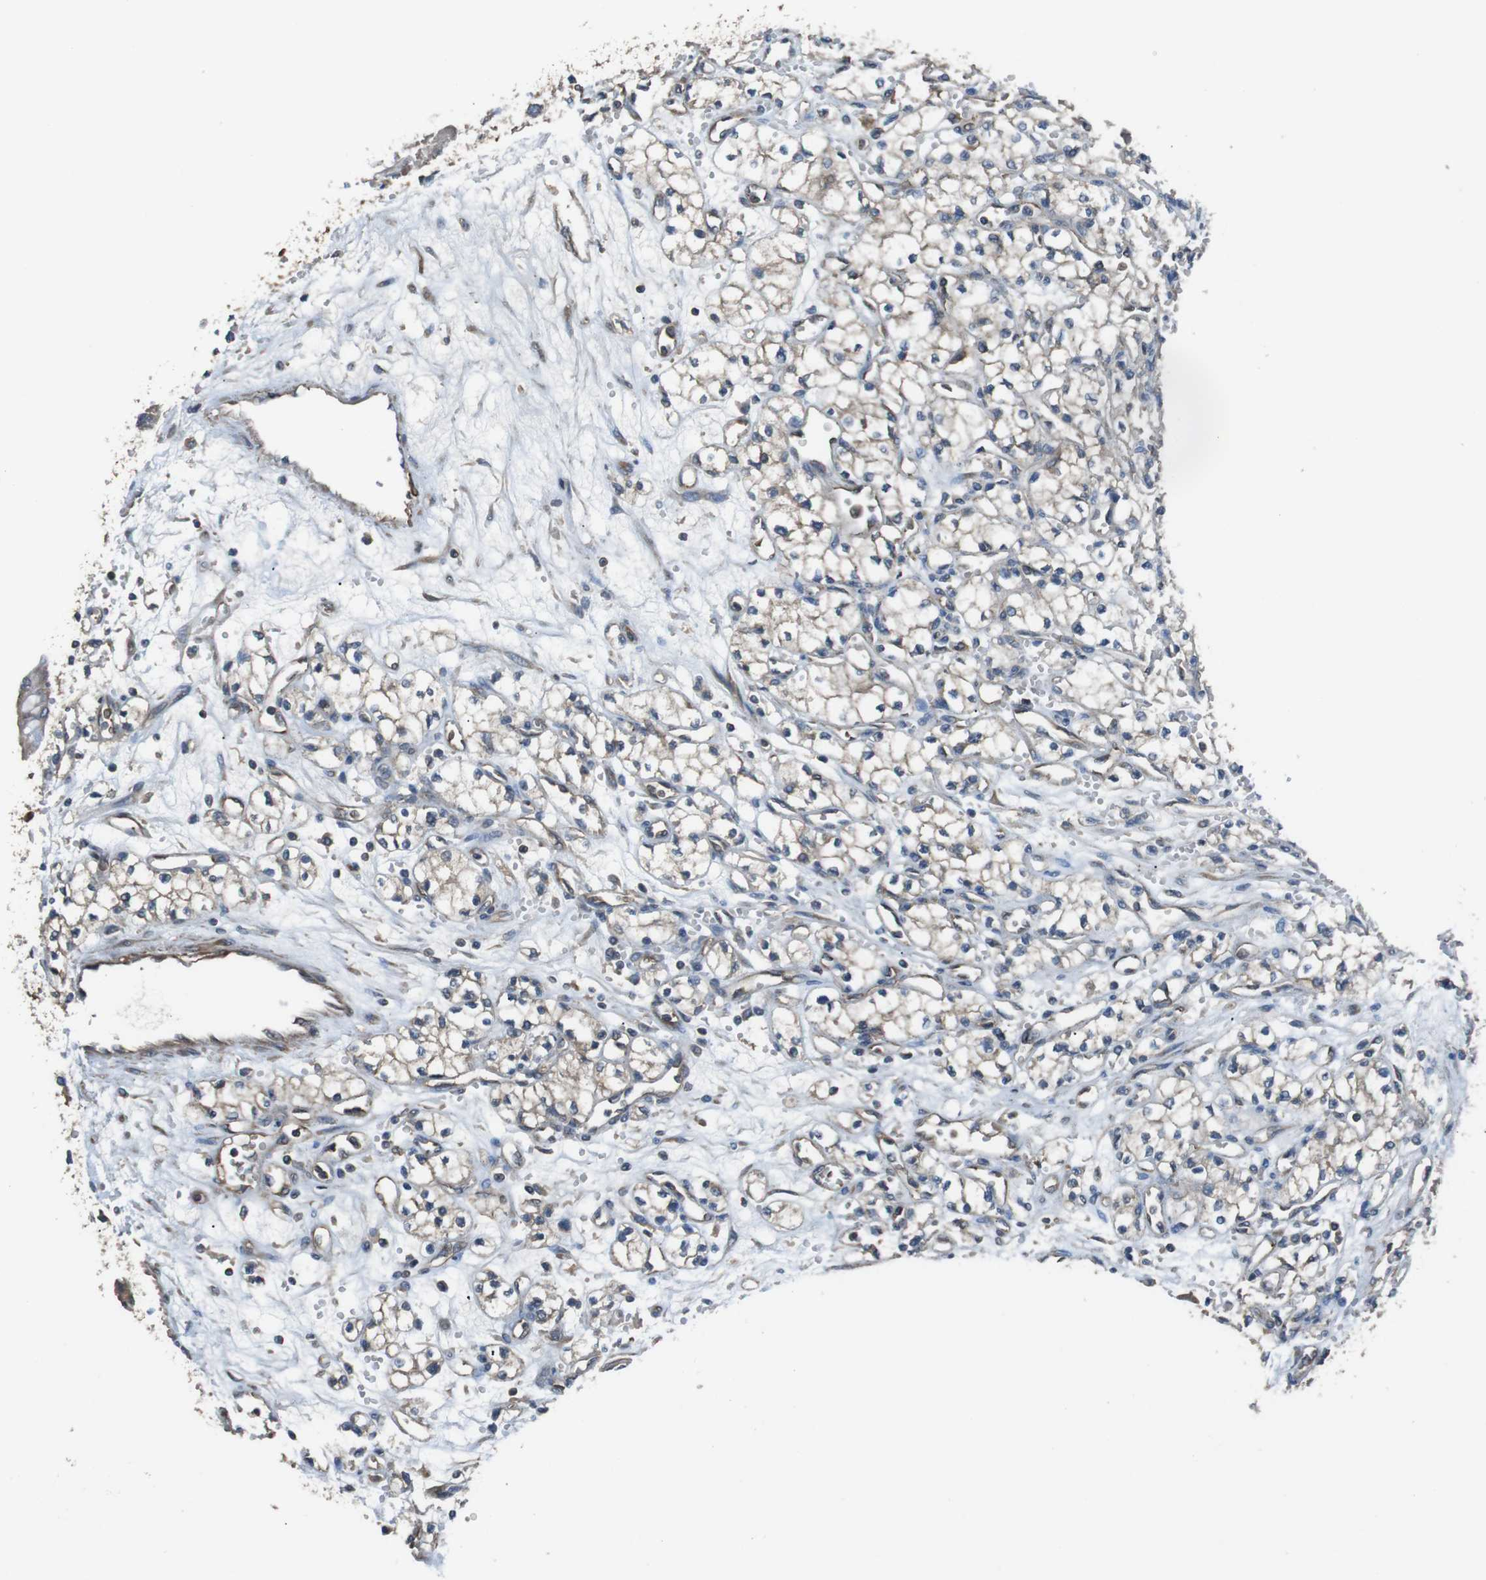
{"staining": {"intensity": "weak", "quantity": ">75%", "location": "cytoplasmic/membranous"}, "tissue": "renal cancer", "cell_type": "Tumor cells", "image_type": "cancer", "snomed": [{"axis": "morphology", "description": "Normal tissue, NOS"}, {"axis": "morphology", "description": "Adenocarcinoma, NOS"}, {"axis": "topography", "description": "Kidney"}], "caption": "Protein expression analysis of renal adenocarcinoma displays weak cytoplasmic/membranous positivity in about >75% of tumor cells. (DAB (3,3'-diaminobenzidine) IHC with brightfield microscopy, high magnification).", "gene": "FUT2", "patient": {"sex": "male", "age": 59}}